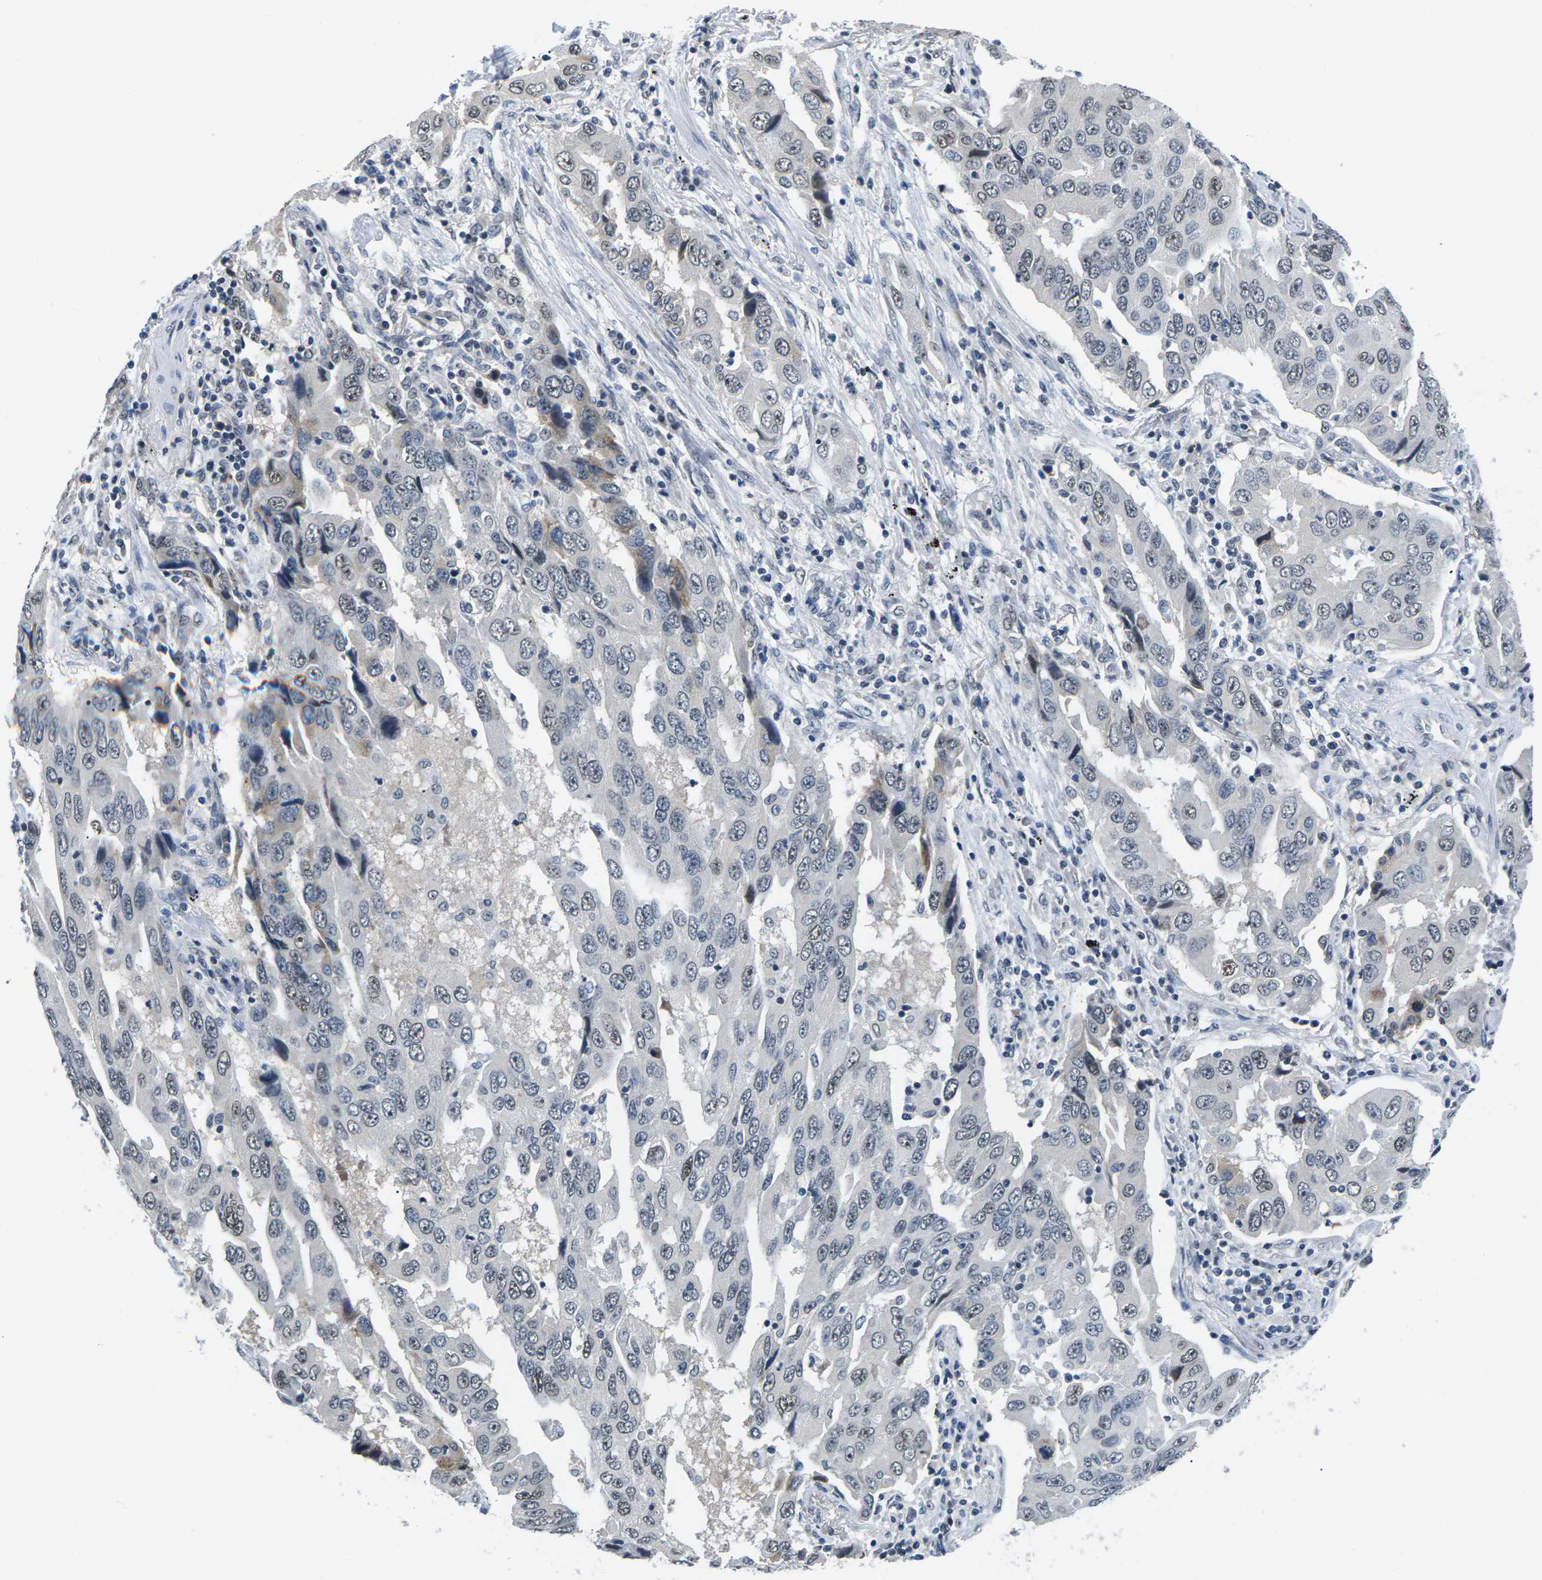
{"staining": {"intensity": "weak", "quantity": ">75%", "location": "nuclear"}, "tissue": "lung cancer", "cell_type": "Tumor cells", "image_type": "cancer", "snomed": [{"axis": "morphology", "description": "Adenocarcinoma, NOS"}, {"axis": "topography", "description": "Lung"}], "caption": "This image displays lung adenocarcinoma stained with IHC to label a protein in brown. The nuclear of tumor cells show weak positivity for the protein. Nuclei are counter-stained blue.", "gene": "NSRP1", "patient": {"sex": "female", "age": 65}}